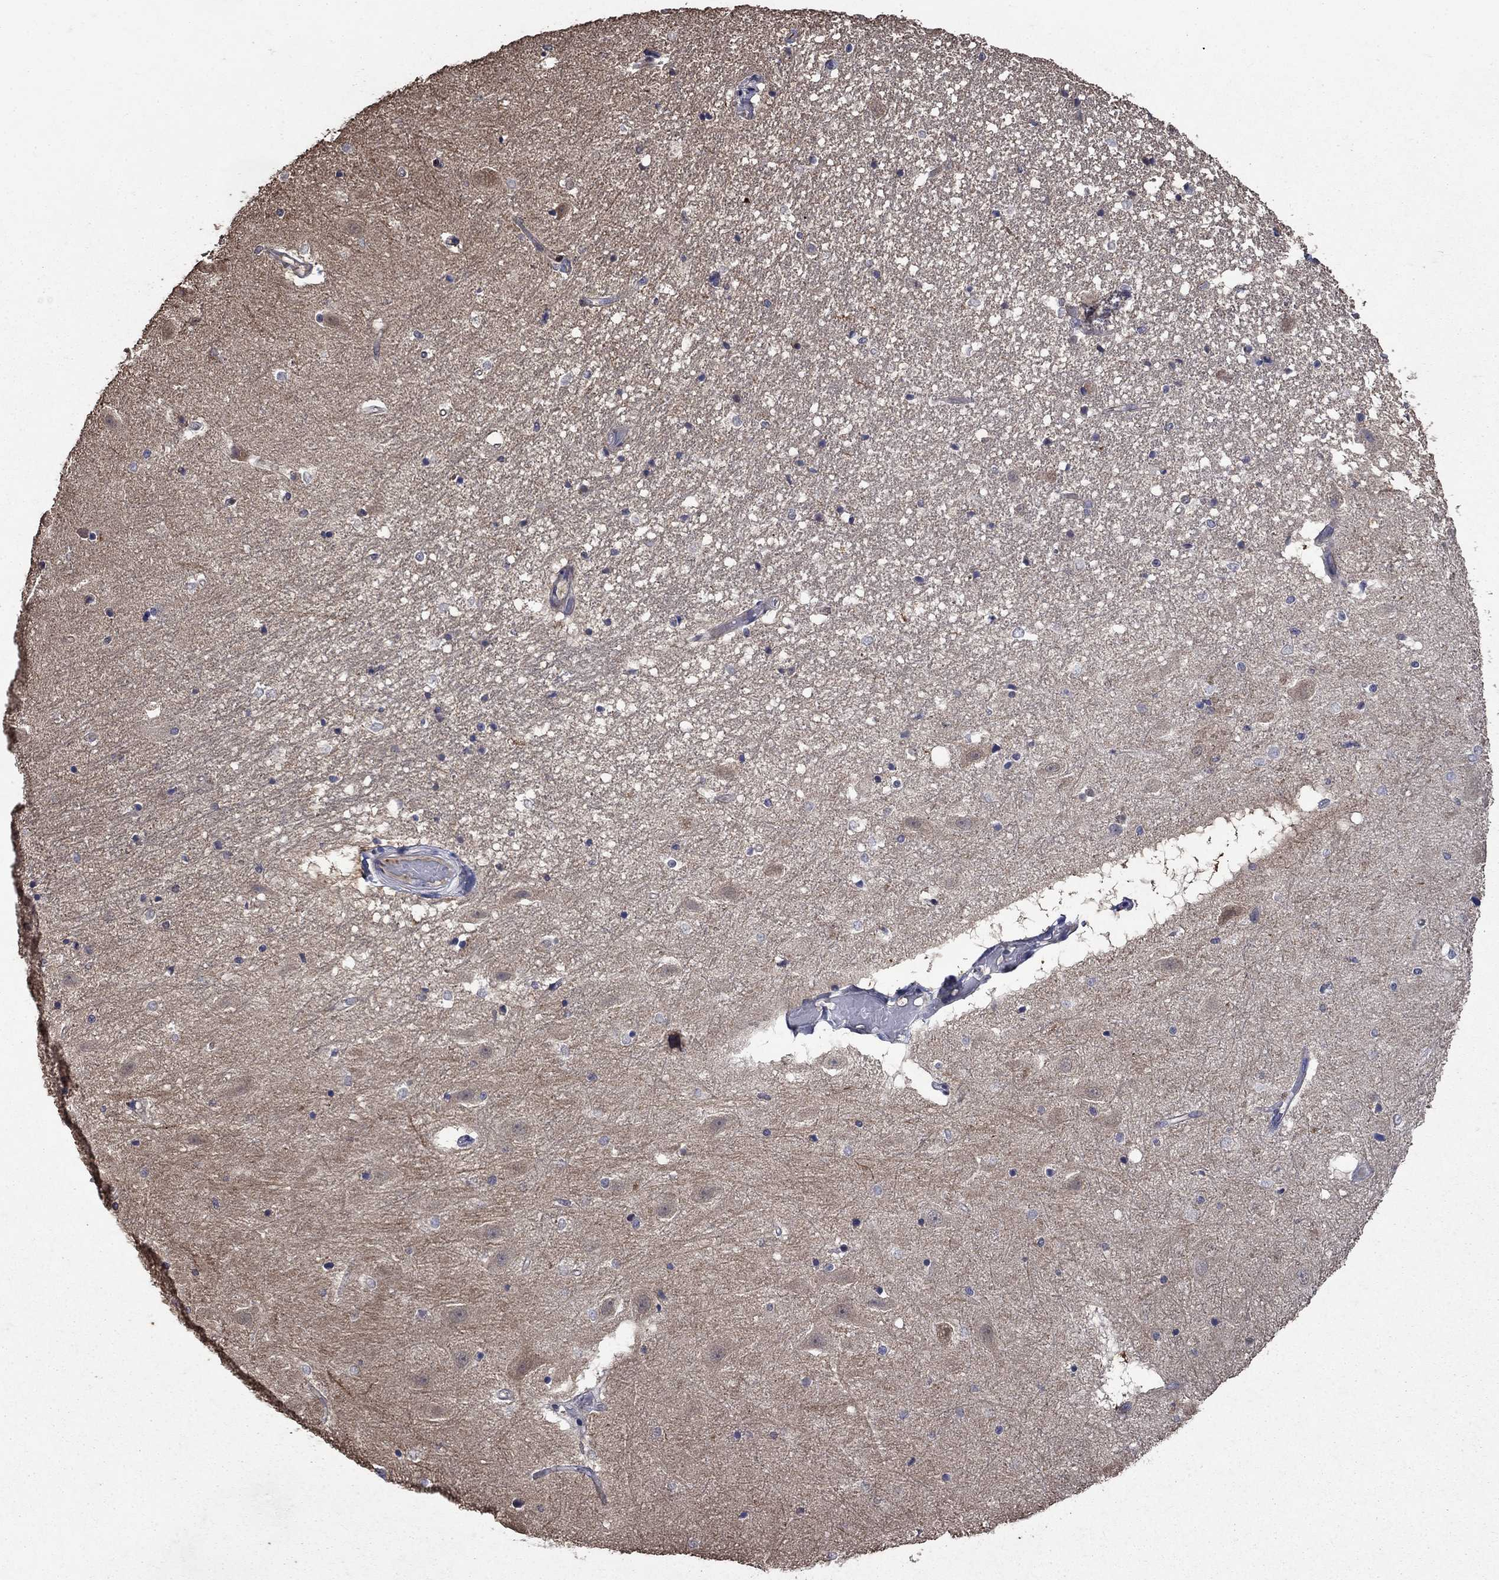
{"staining": {"intensity": "negative", "quantity": "none", "location": "none"}, "tissue": "hippocampus", "cell_type": "Glial cells", "image_type": "normal", "snomed": [{"axis": "morphology", "description": "Normal tissue, NOS"}, {"axis": "topography", "description": "Hippocampus"}], "caption": "Glial cells show no significant expression in benign hippocampus. (DAB (3,3'-diaminobenzidine) immunohistochemistry, high magnification).", "gene": "DVL1", "patient": {"sex": "male", "age": 49}}